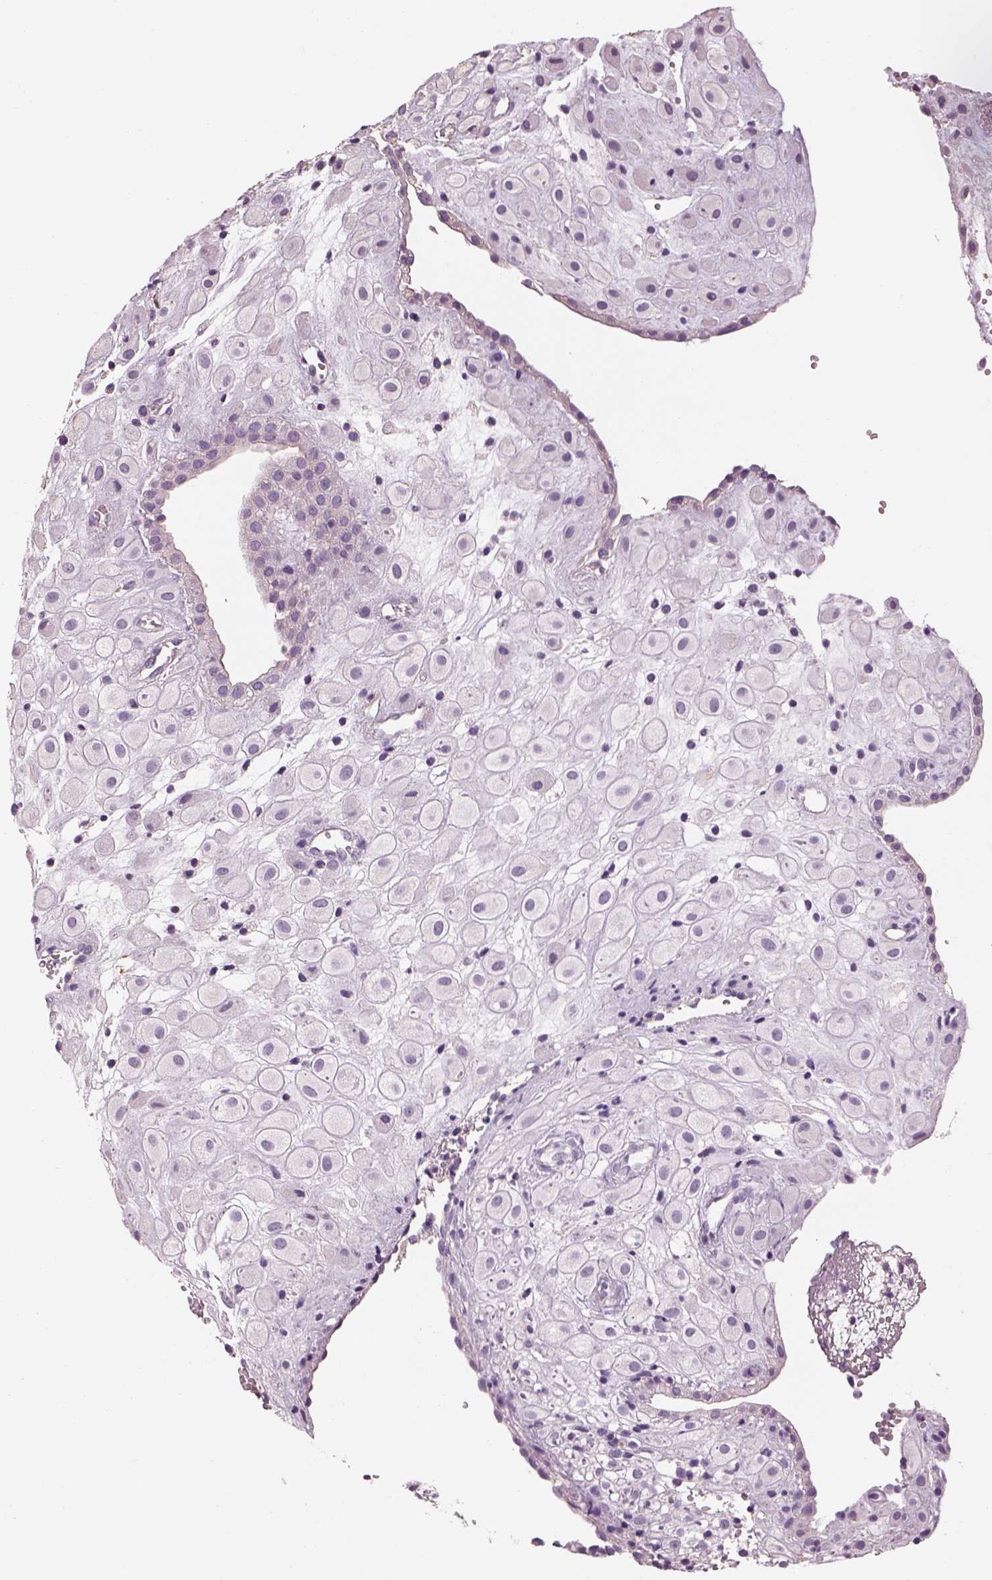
{"staining": {"intensity": "negative", "quantity": "none", "location": "none"}, "tissue": "placenta", "cell_type": "Decidual cells", "image_type": "normal", "snomed": [{"axis": "morphology", "description": "Normal tissue, NOS"}, {"axis": "topography", "description": "Placenta"}], "caption": "IHC of normal human placenta demonstrates no expression in decidual cells. (DAB (3,3'-diaminobenzidine) IHC with hematoxylin counter stain).", "gene": "OTUD6A", "patient": {"sex": "female", "age": 24}}